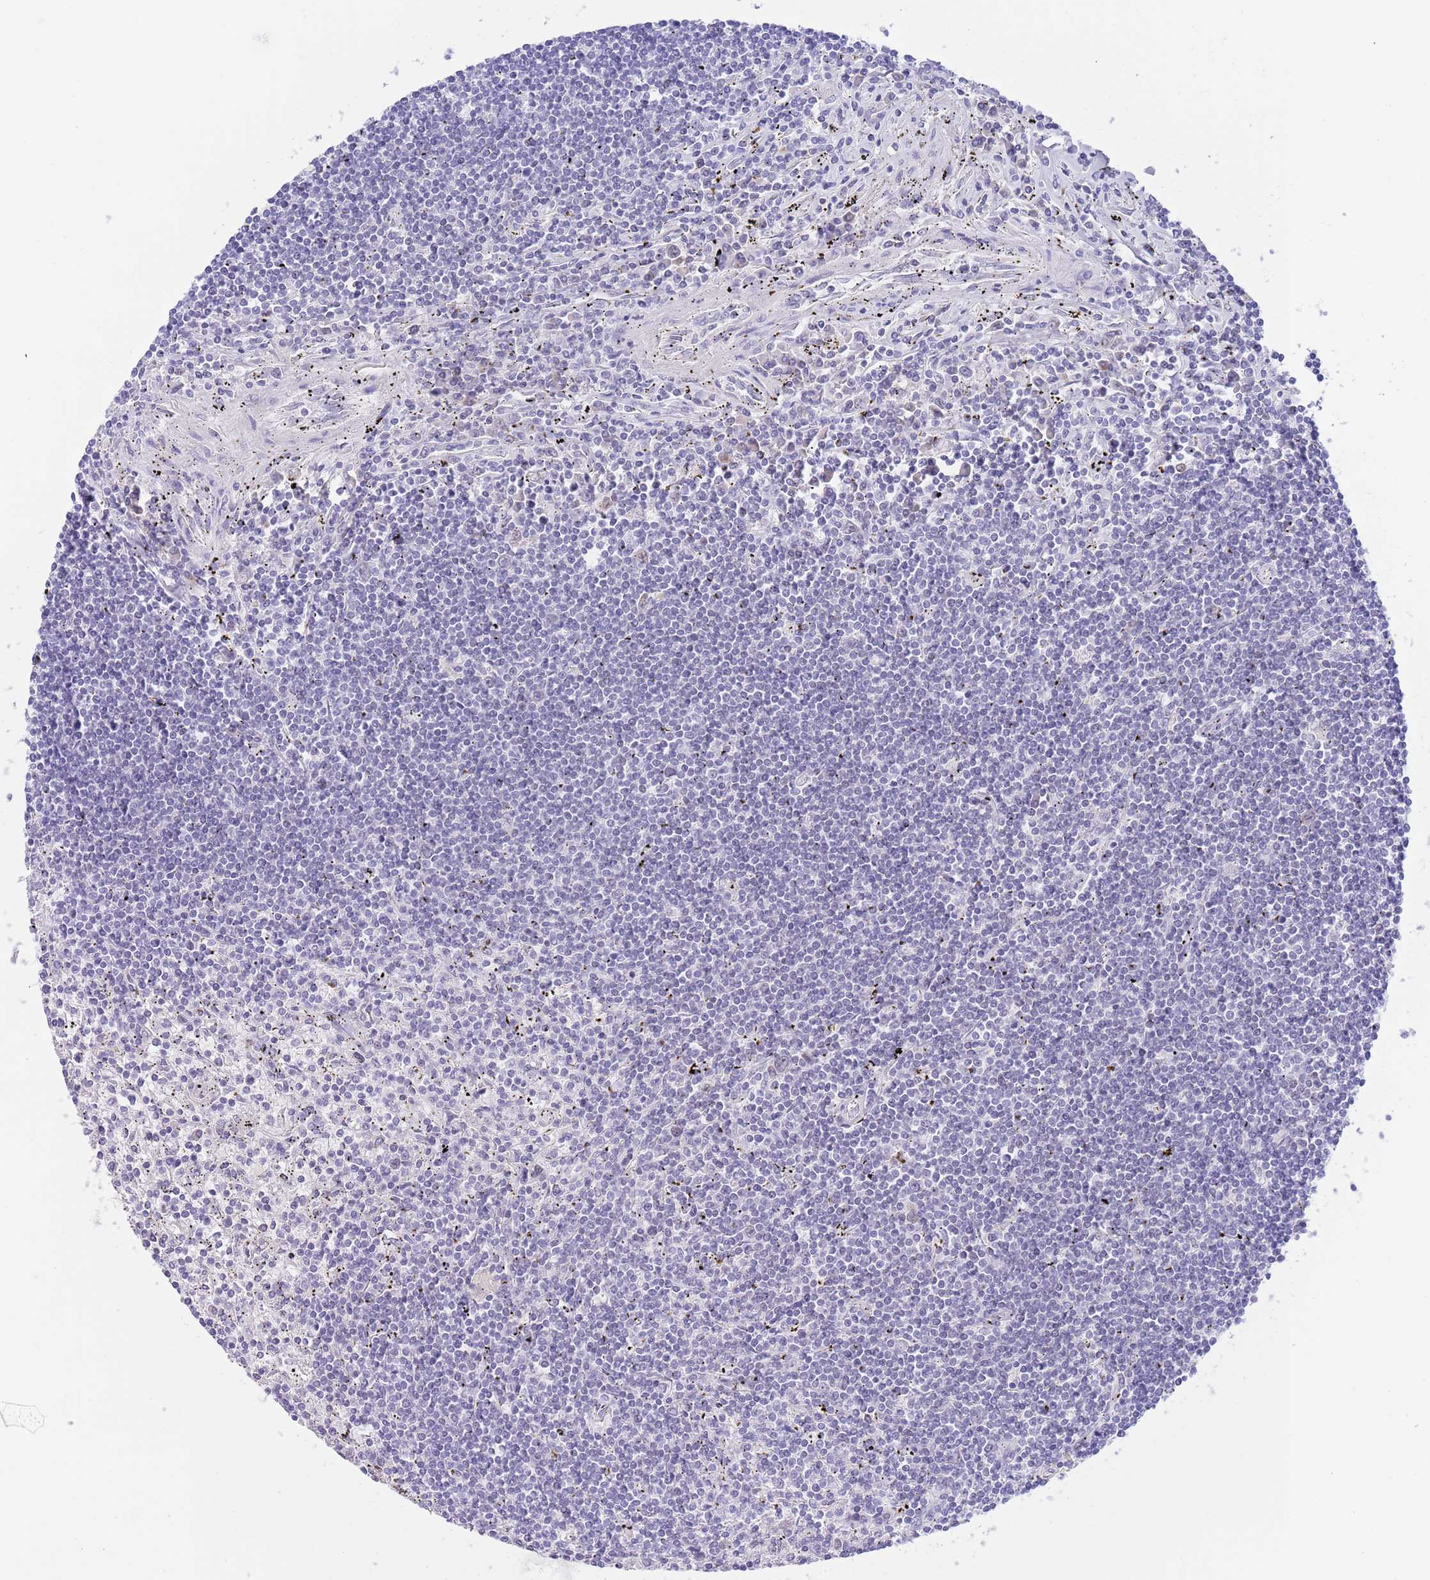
{"staining": {"intensity": "negative", "quantity": "none", "location": "none"}, "tissue": "lymphoma", "cell_type": "Tumor cells", "image_type": "cancer", "snomed": [{"axis": "morphology", "description": "Malignant lymphoma, non-Hodgkin's type, Low grade"}, {"axis": "topography", "description": "Spleen"}], "caption": "The IHC image has no significant staining in tumor cells of lymphoma tissue.", "gene": "EBPL", "patient": {"sex": "male", "age": 76}}